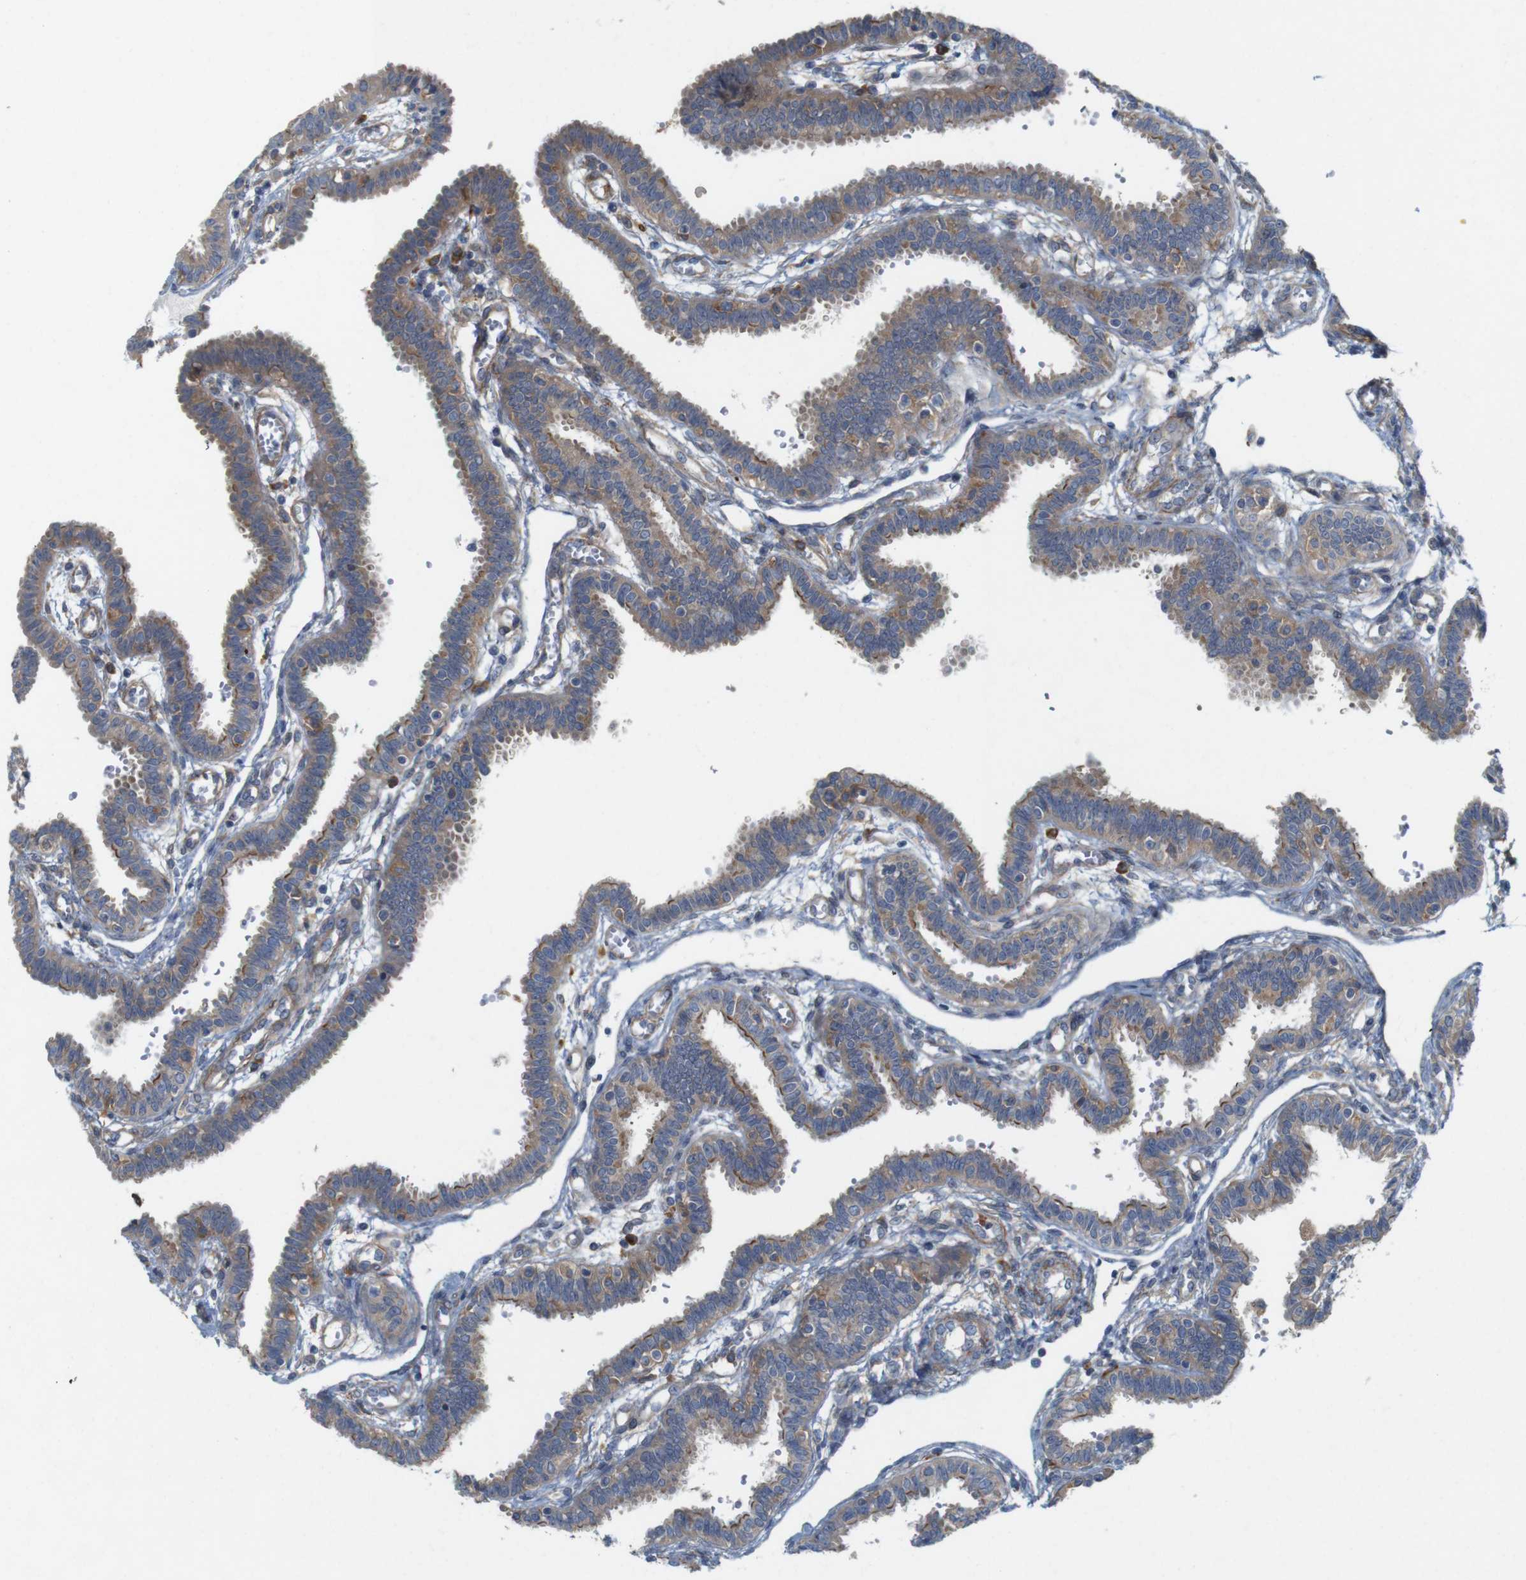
{"staining": {"intensity": "strong", "quantity": "<25%", "location": "cytoplasmic/membranous"}, "tissue": "fallopian tube", "cell_type": "Glandular cells", "image_type": "normal", "snomed": [{"axis": "morphology", "description": "Normal tissue, NOS"}, {"axis": "topography", "description": "Fallopian tube"}], "caption": "IHC image of normal fallopian tube: fallopian tube stained using immunohistochemistry demonstrates medium levels of strong protein expression localized specifically in the cytoplasmic/membranous of glandular cells, appearing as a cytoplasmic/membranous brown color.", "gene": "SIGLEC8", "patient": {"sex": "female", "age": 32}}